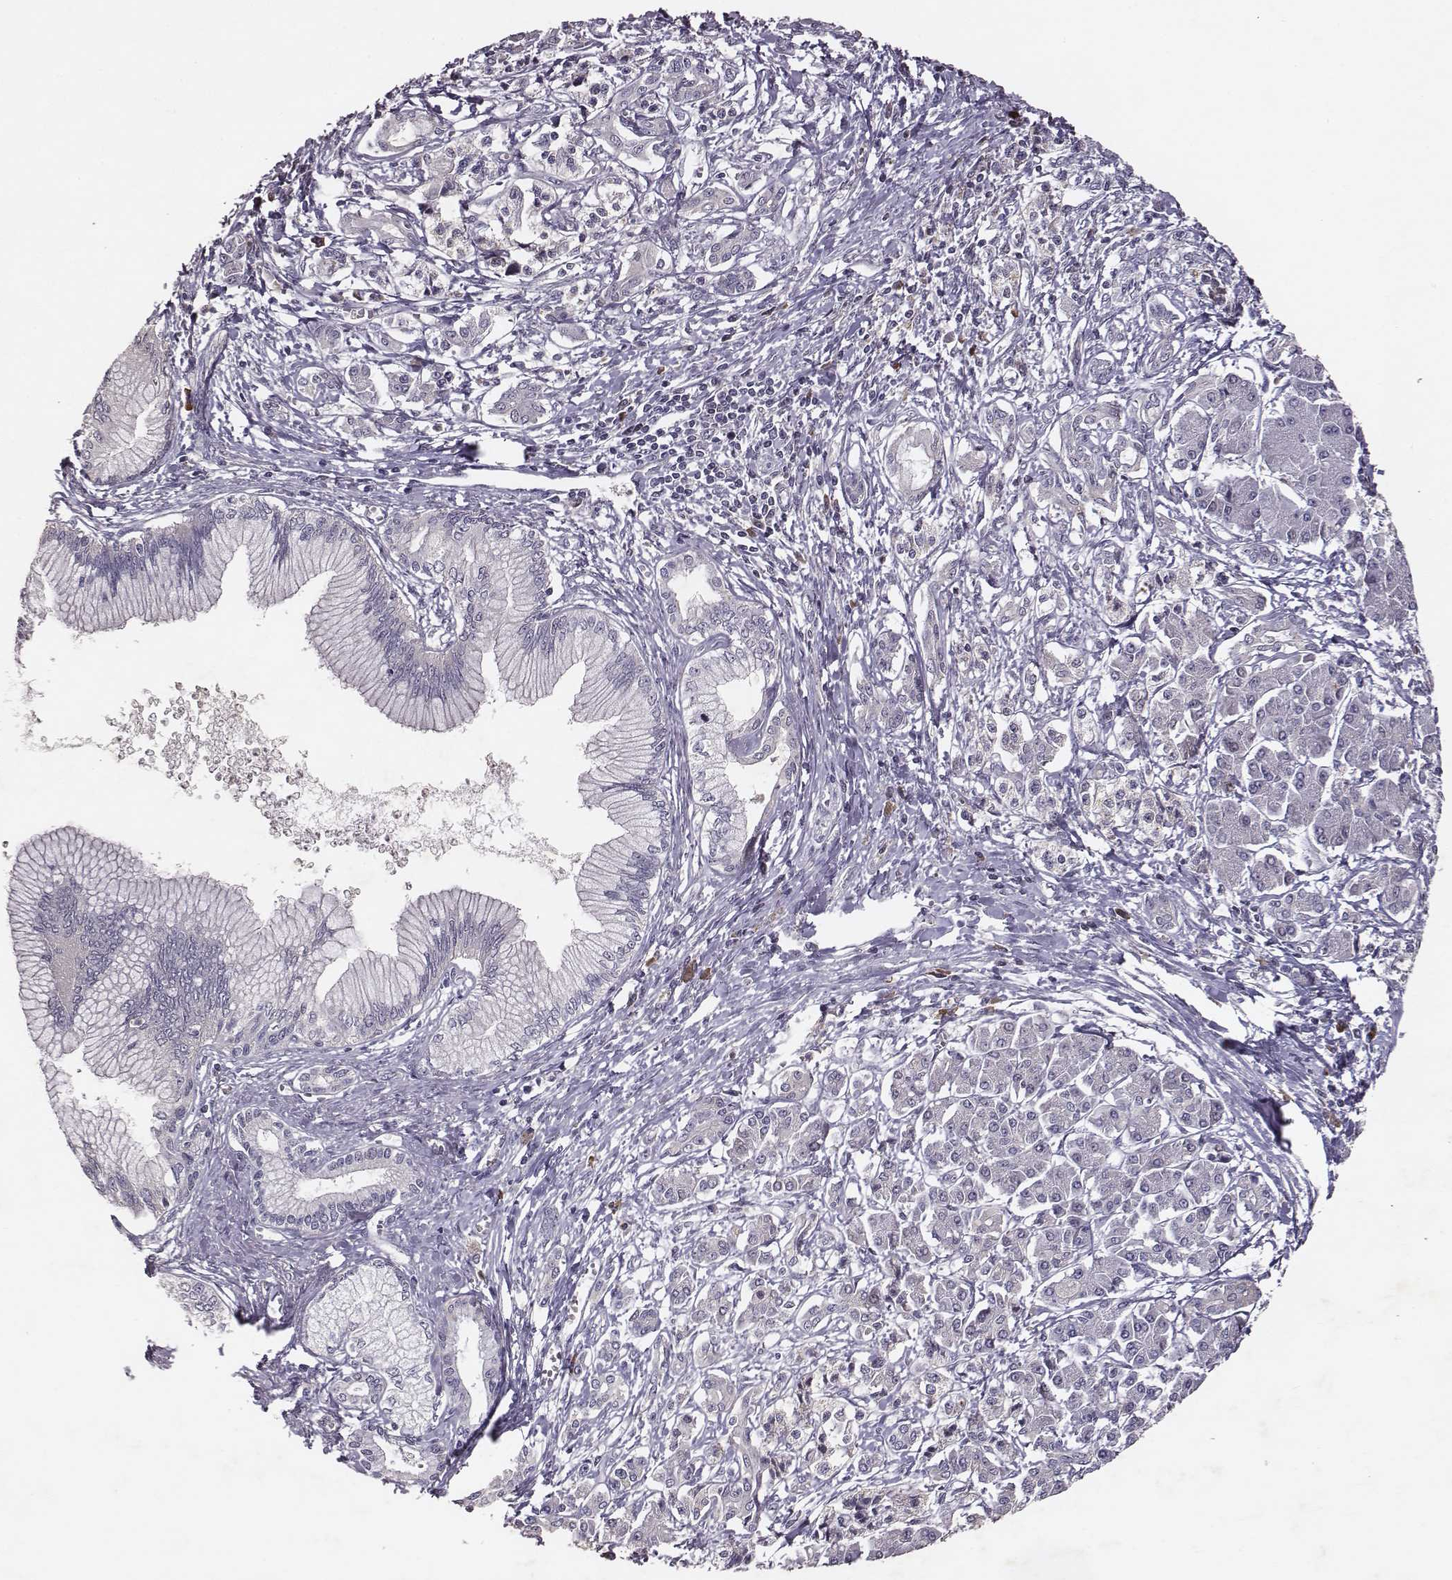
{"staining": {"intensity": "negative", "quantity": "none", "location": "none"}, "tissue": "pancreatic cancer", "cell_type": "Tumor cells", "image_type": "cancer", "snomed": [{"axis": "morphology", "description": "Adenocarcinoma, NOS"}, {"axis": "topography", "description": "Pancreas"}], "caption": "Pancreatic cancer (adenocarcinoma) stained for a protein using immunohistochemistry (IHC) exhibits no expression tumor cells.", "gene": "SLC22A6", "patient": {"sex": "female", "age": 68}}